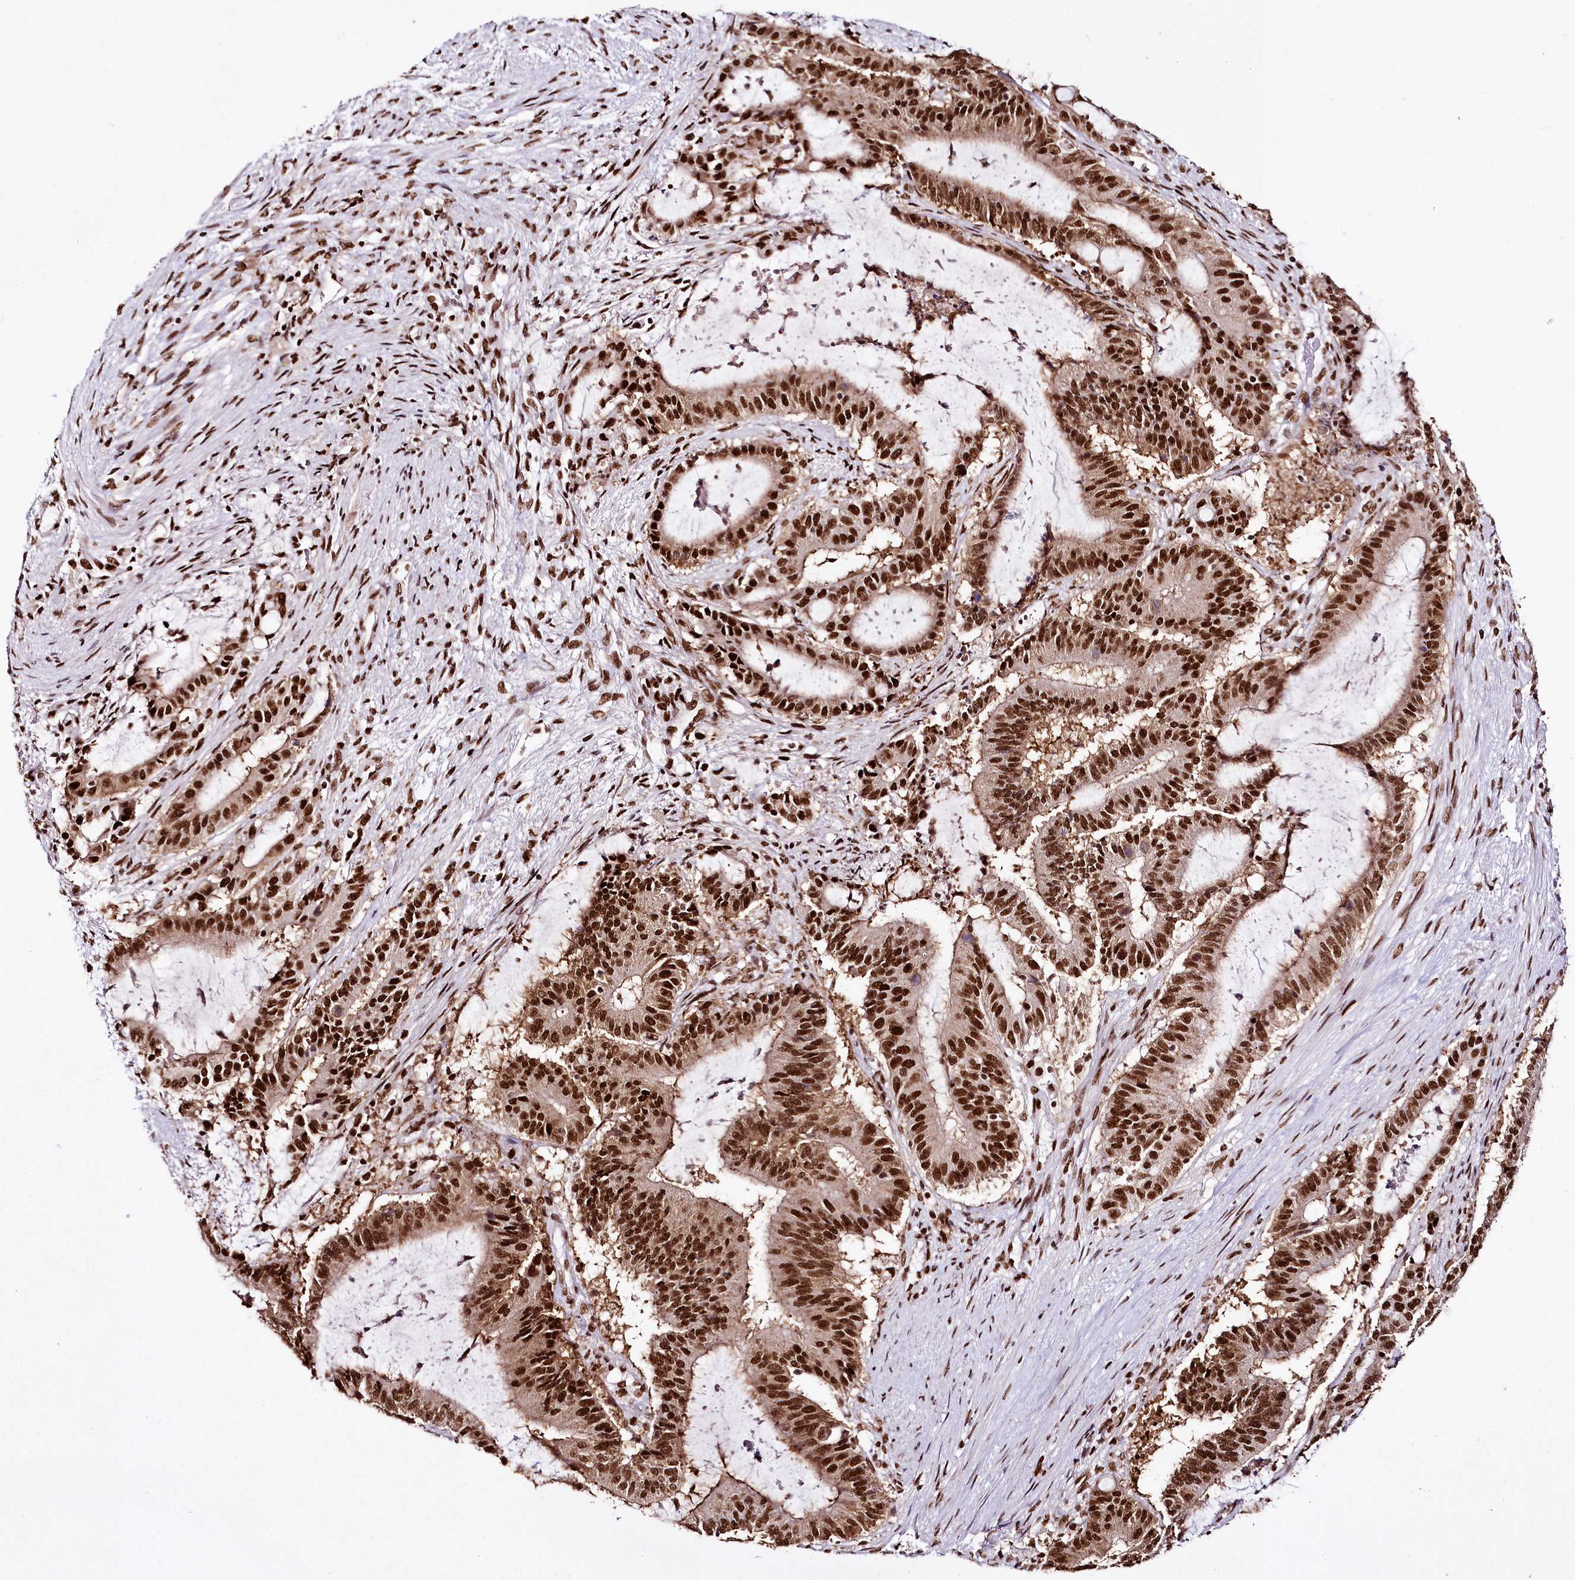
{"staining": {"intensity": "strong", "quantity": ">75%", "location": "cytoplasmic/membranous,nuclear"}, "tissue": "liver cancer", "cell_type": "Tumor cells", "image_type": "cancer", "snomed": [{"axis": "morphology", "description": "Normal tissue, NOS"}, {"axis": "morphology", "description": "Cholangiocarcinoma"}, {"axis": "topography", "description": "Liver"}, {"axis": "topography", "description": "Peripheral nerve tissue"}], "caption": "Liver cancer (cholangiocarcinoma) stained with DAB (3,3'-diaminobenzidine) immunohistochemistry (IHC) displays high levels of strong cytoplasmic/membranous and nuclear staining in approximately >75% of tumor cells. The staining was performed using DAB (3,3'-diaminobenzidine) to visualize the protein expression in brown, while the nuclei were stained in blue with hematoxylin (Magnification: 20x).", "gene": "SMARCE1", "patient": {"sex": "female", "age": 73}}